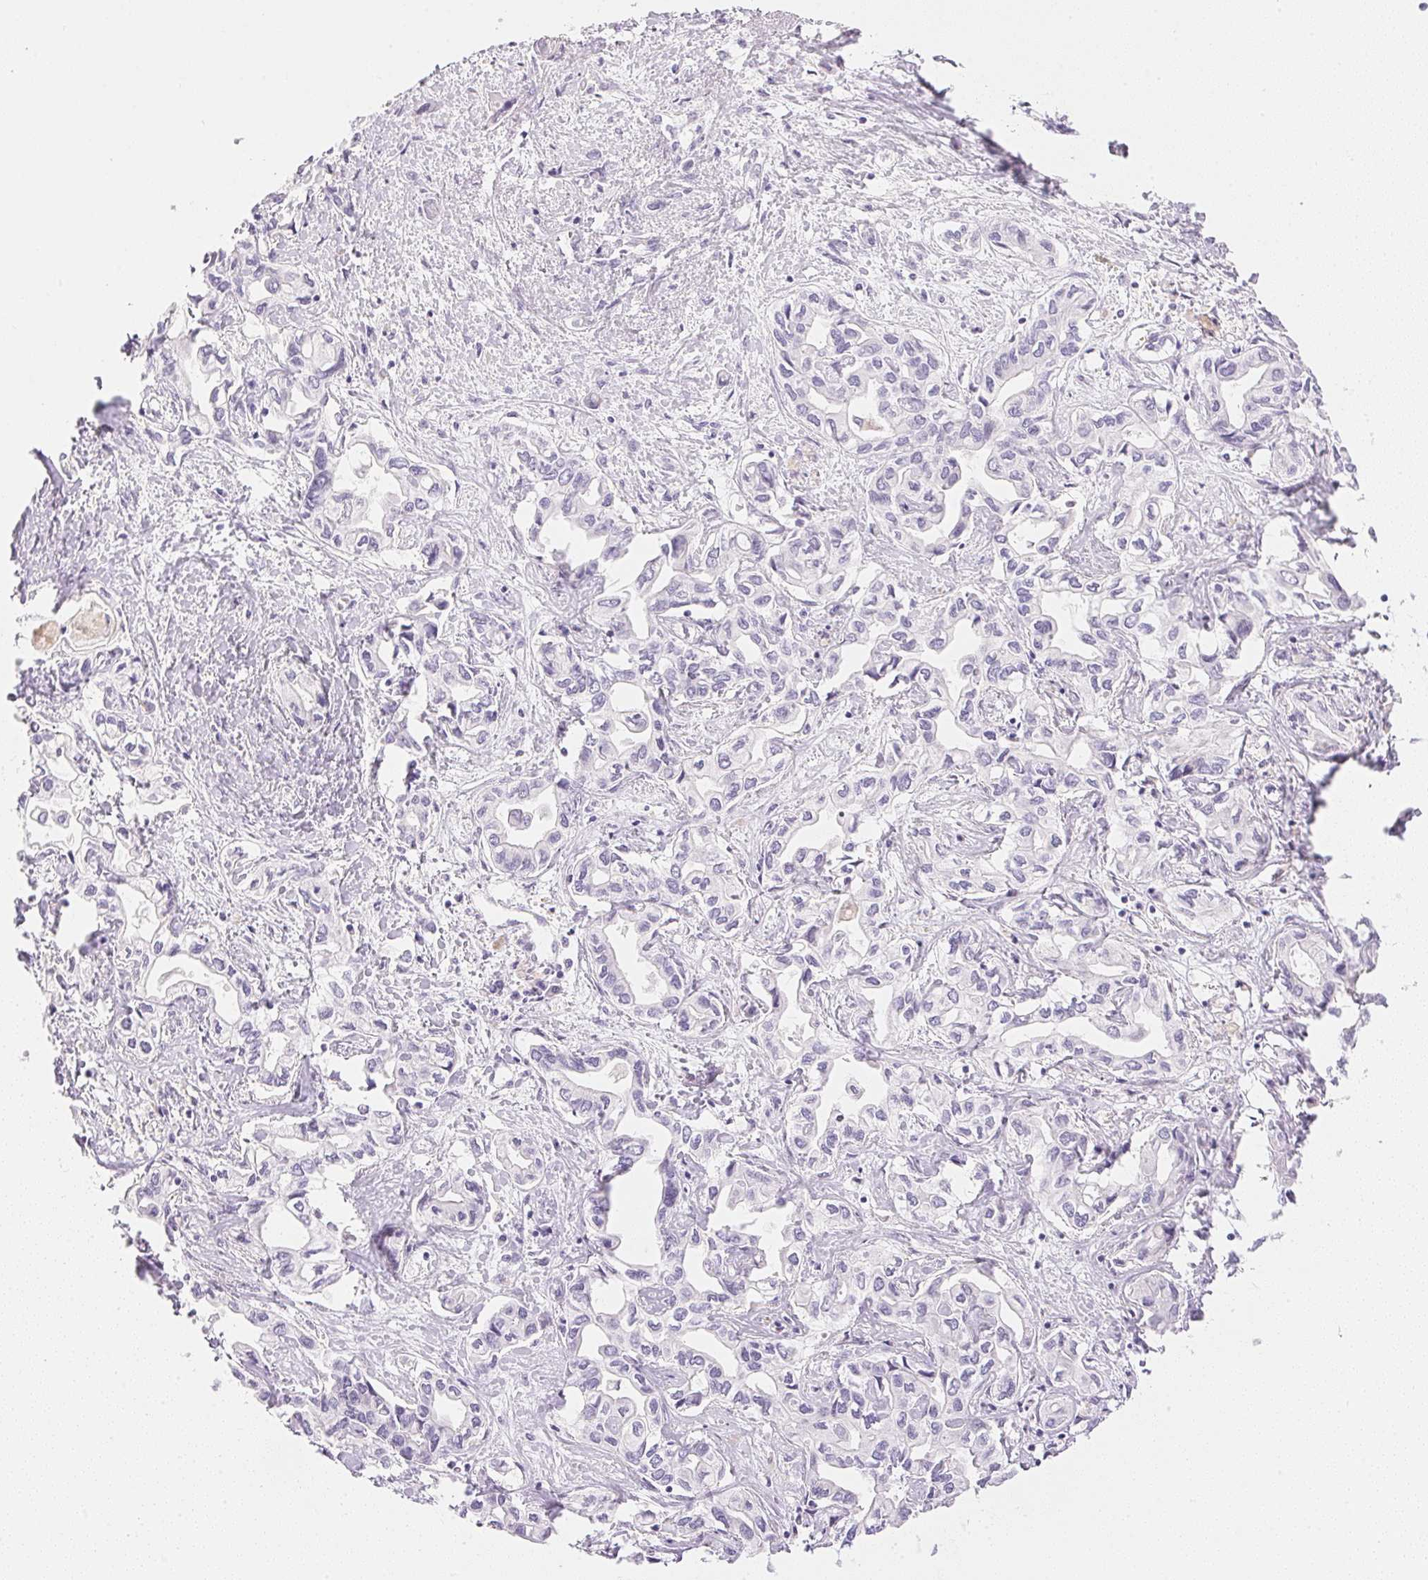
{"staining": {"intensity": "negative", "quantity": "none", "location": "none"}, "tissue": "liver cancer", "cell_type": "Tumor cells", "image_type": "cancer", "snomed": [{"axis": "morphology", "description": "Cholangiocarcinoma"}, {"axis": "topography", "description": "Liver"}], "caption": "DAB (3,3'-diaminobenzidine) immunohistochemical staining of cholangiocarcinoma (liver) reveals no significant staining in tumor cells.", "gene": "KCNE2", "patient": {"sex": "female", "age": 64}}